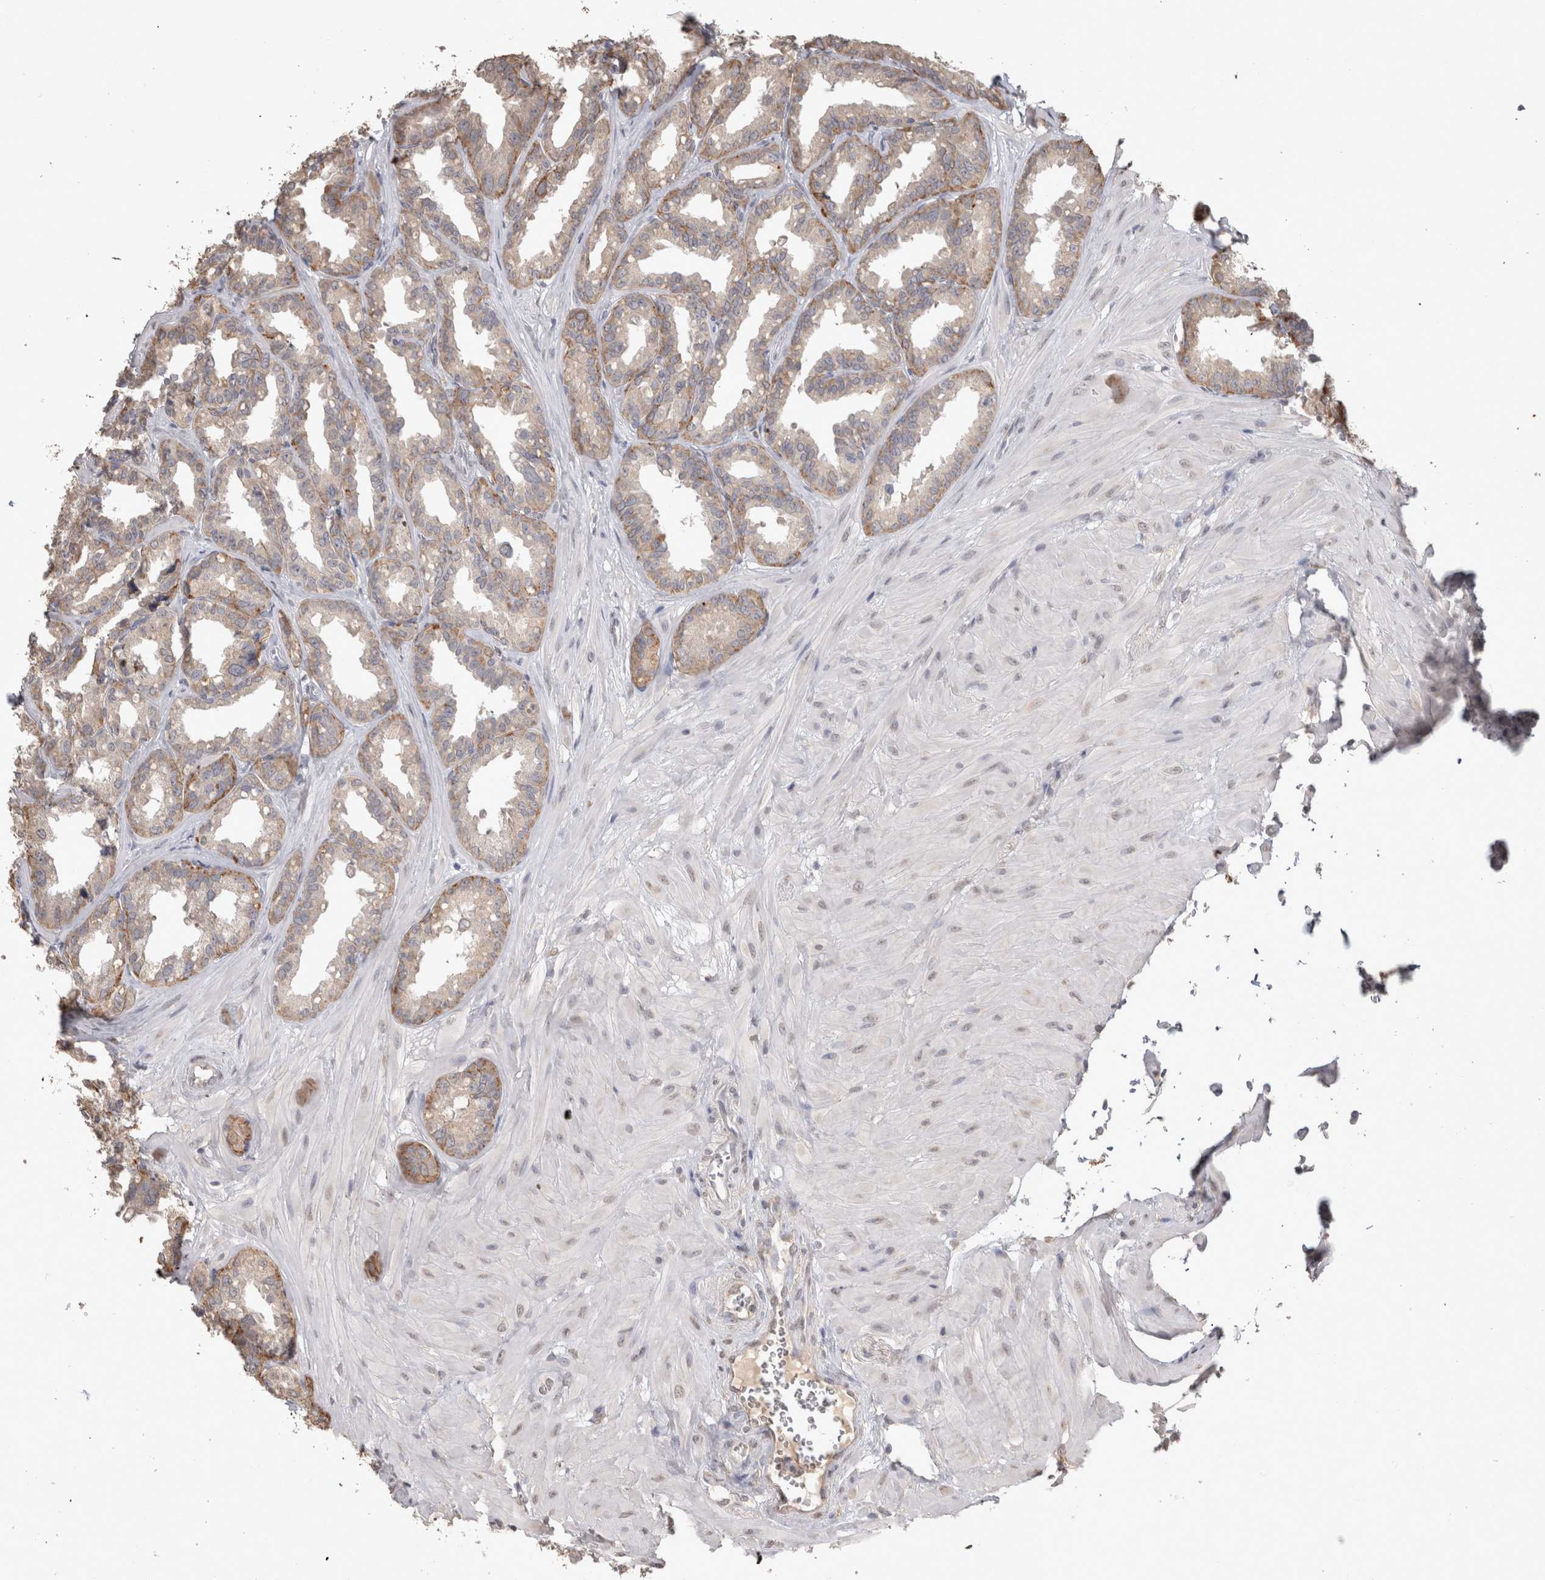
{"staining": {"intensity": "weak", "quantity": ">75%", "location": "cytoplasmic/membranous"}, "tissue": "seminal vesicle", "cell_type": "Glandular cells", "image_type": "normal", "snomed": [{"axis": "morphology", "description": "Normal tissue, NOS"}, {"axis": "topography", "description": "Prostate"}, {"axis": "topography", "description": "Seminal veicle"}], "caption": "Immunohistochemistry photomicrograph of benign human seminal vesicle stained for a protein (brown), which exhibits low levels of weak cytoplasmic/membranous expression in approximately >75% of glandular cells.", "gene": "NAALADL2", "patient": {"sex": "male", "age": 51}}